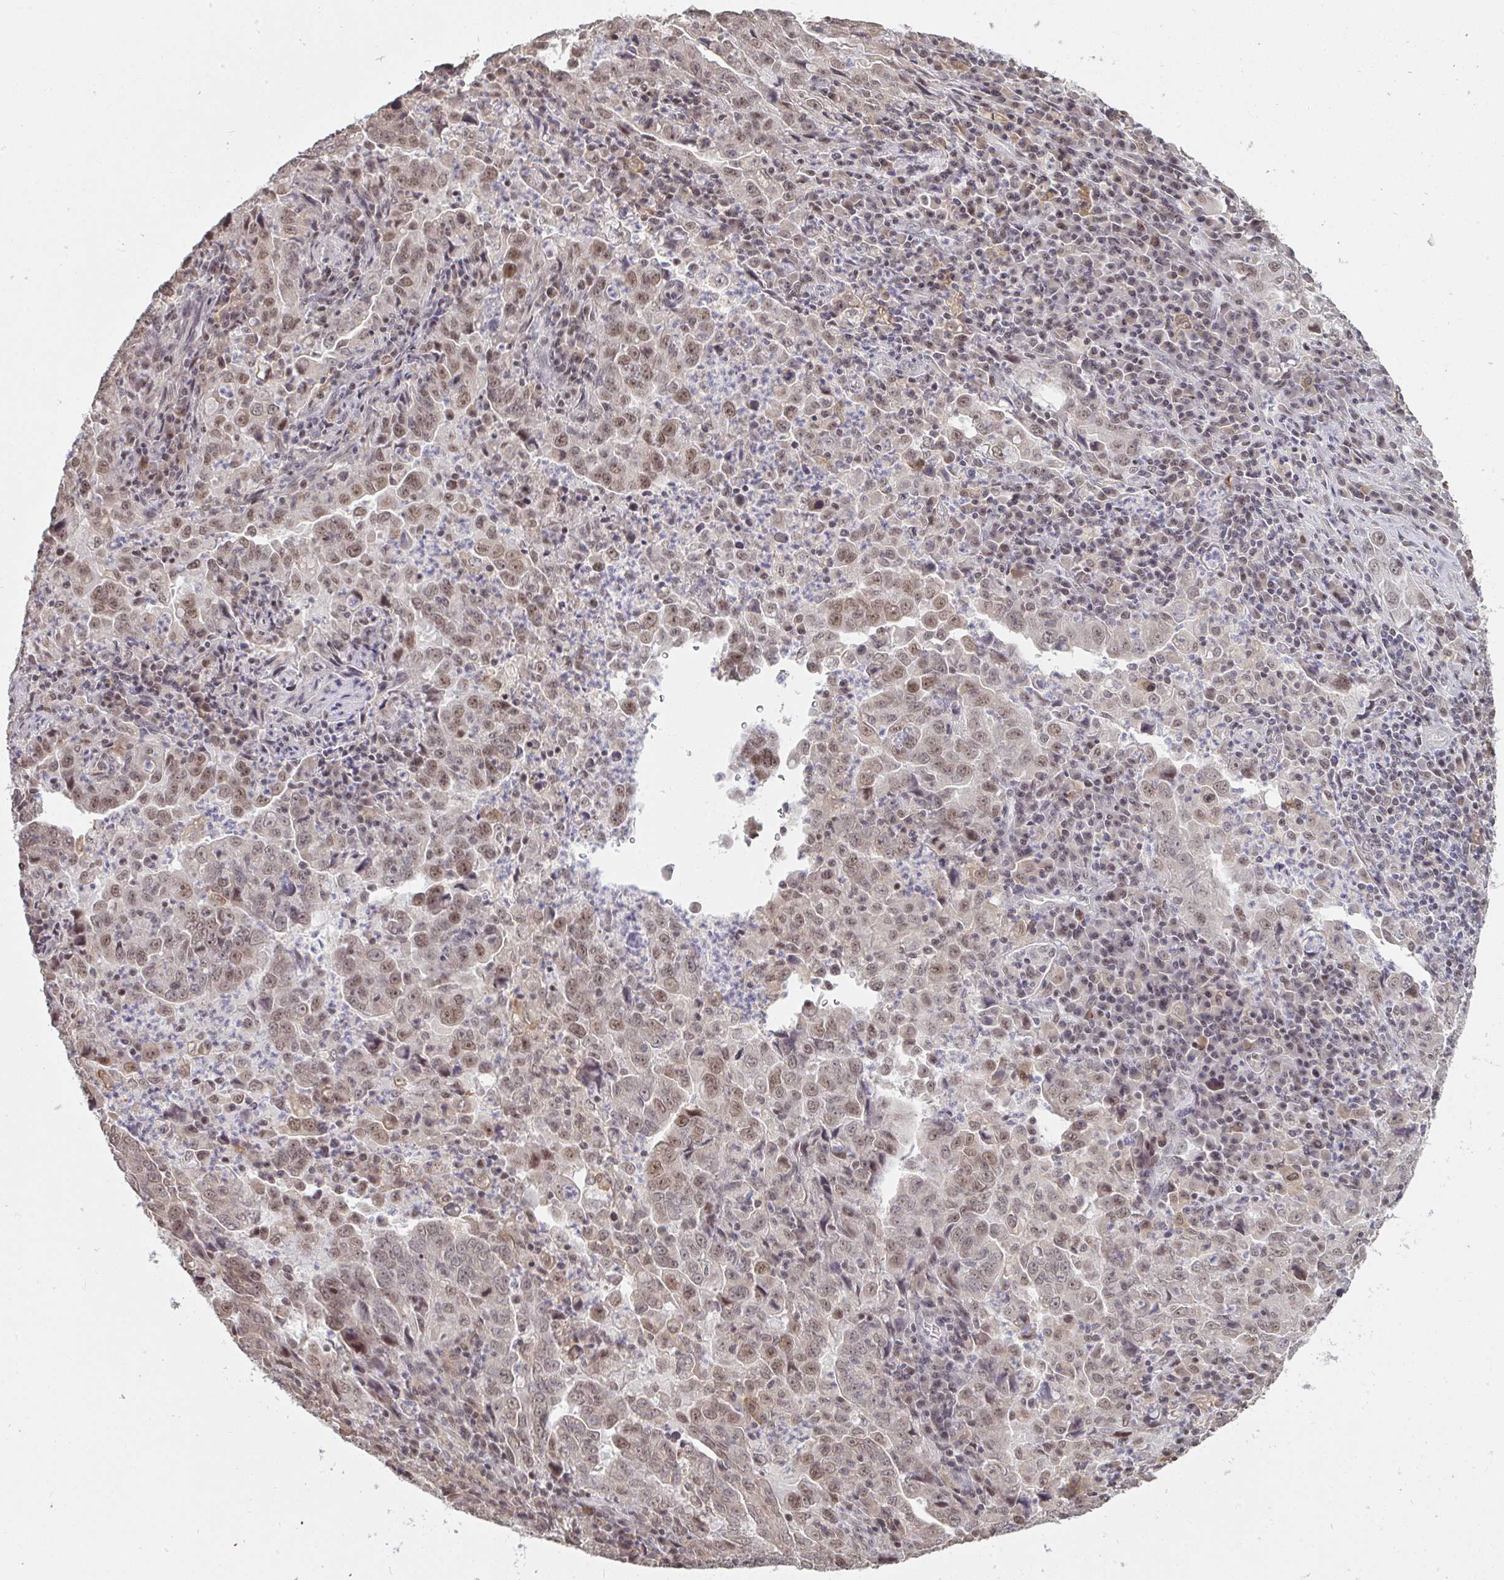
{"staining": {"intensity": "moderate", "quantity": ">75%", "location": "nuclear"}, "tissue": "lung cancer", "cell_type": "Tumor cells", "image_type": "cancer", "snomed": [{"axis": "morphology", "description": "Adenocarcinoma, NOS"}, {"axis": "topography", "description": "Lung"}], "caption": "The image exhibits staining of adenocarcinoma (lung), revealing moderate nuclear protein staining (brown color) within tumor cells.", "gene": "SAP30", "patient": {"sex": "male", "age": 67}}